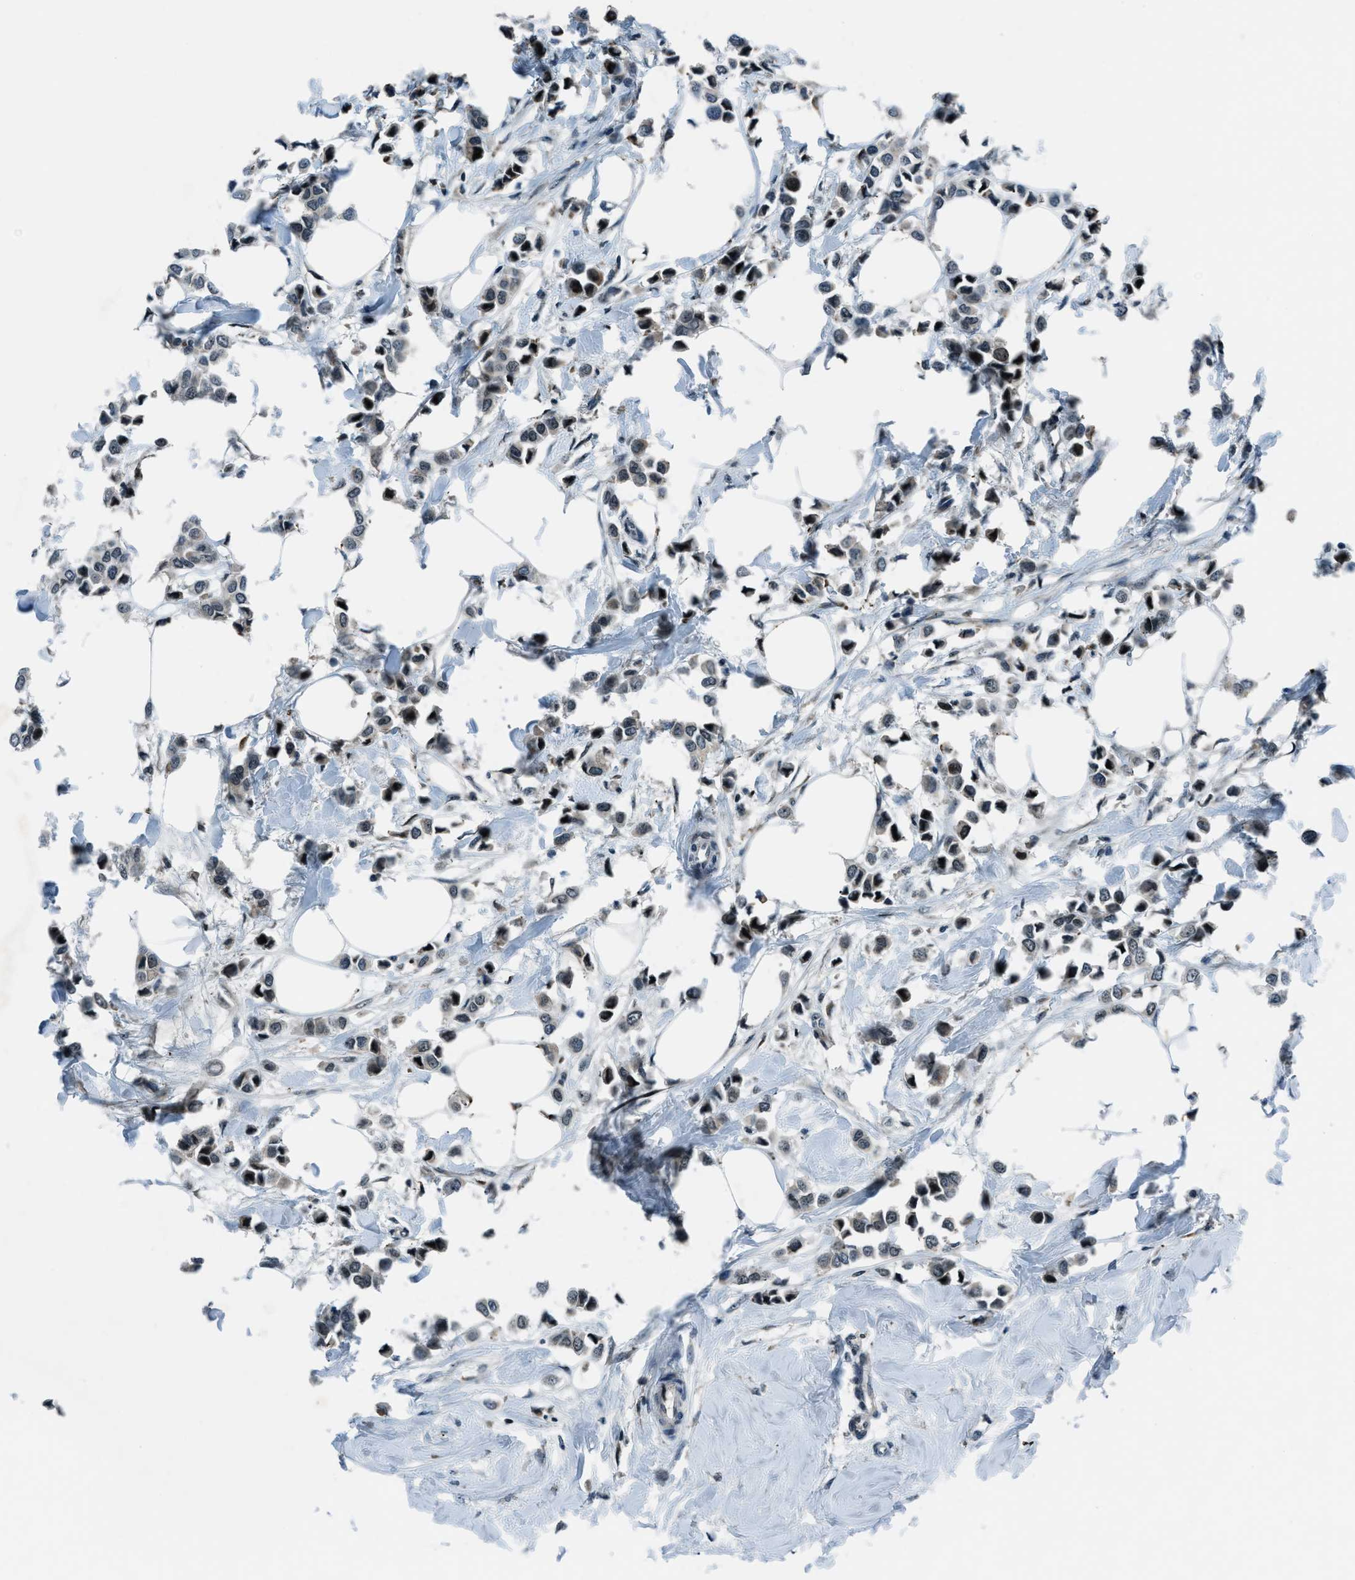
{"staining": {"intensity": "strong", "quantity": "<25%", "location": "cytoplasmic/membranous,nuclear"}, "tissue": "breast cancer", "cell_type": "Tumor cells", "image_type": "cancer", "snomed": [{"axis": "morphology", "description": "Lobular carcinoma"}, {"axis": "topography", "description": "Breast"}], "caption": "Breast lobular carcinoma stained for a protein displays strong cytoplasmic/membranous and nuclear positivity in tumor cells. (DAB (3,3'-diaminobenzidine) IHC with brightfield microscopy, high magnification).", "gene": "ACTL9", "patient": {"sex": "female", "age": 51}}